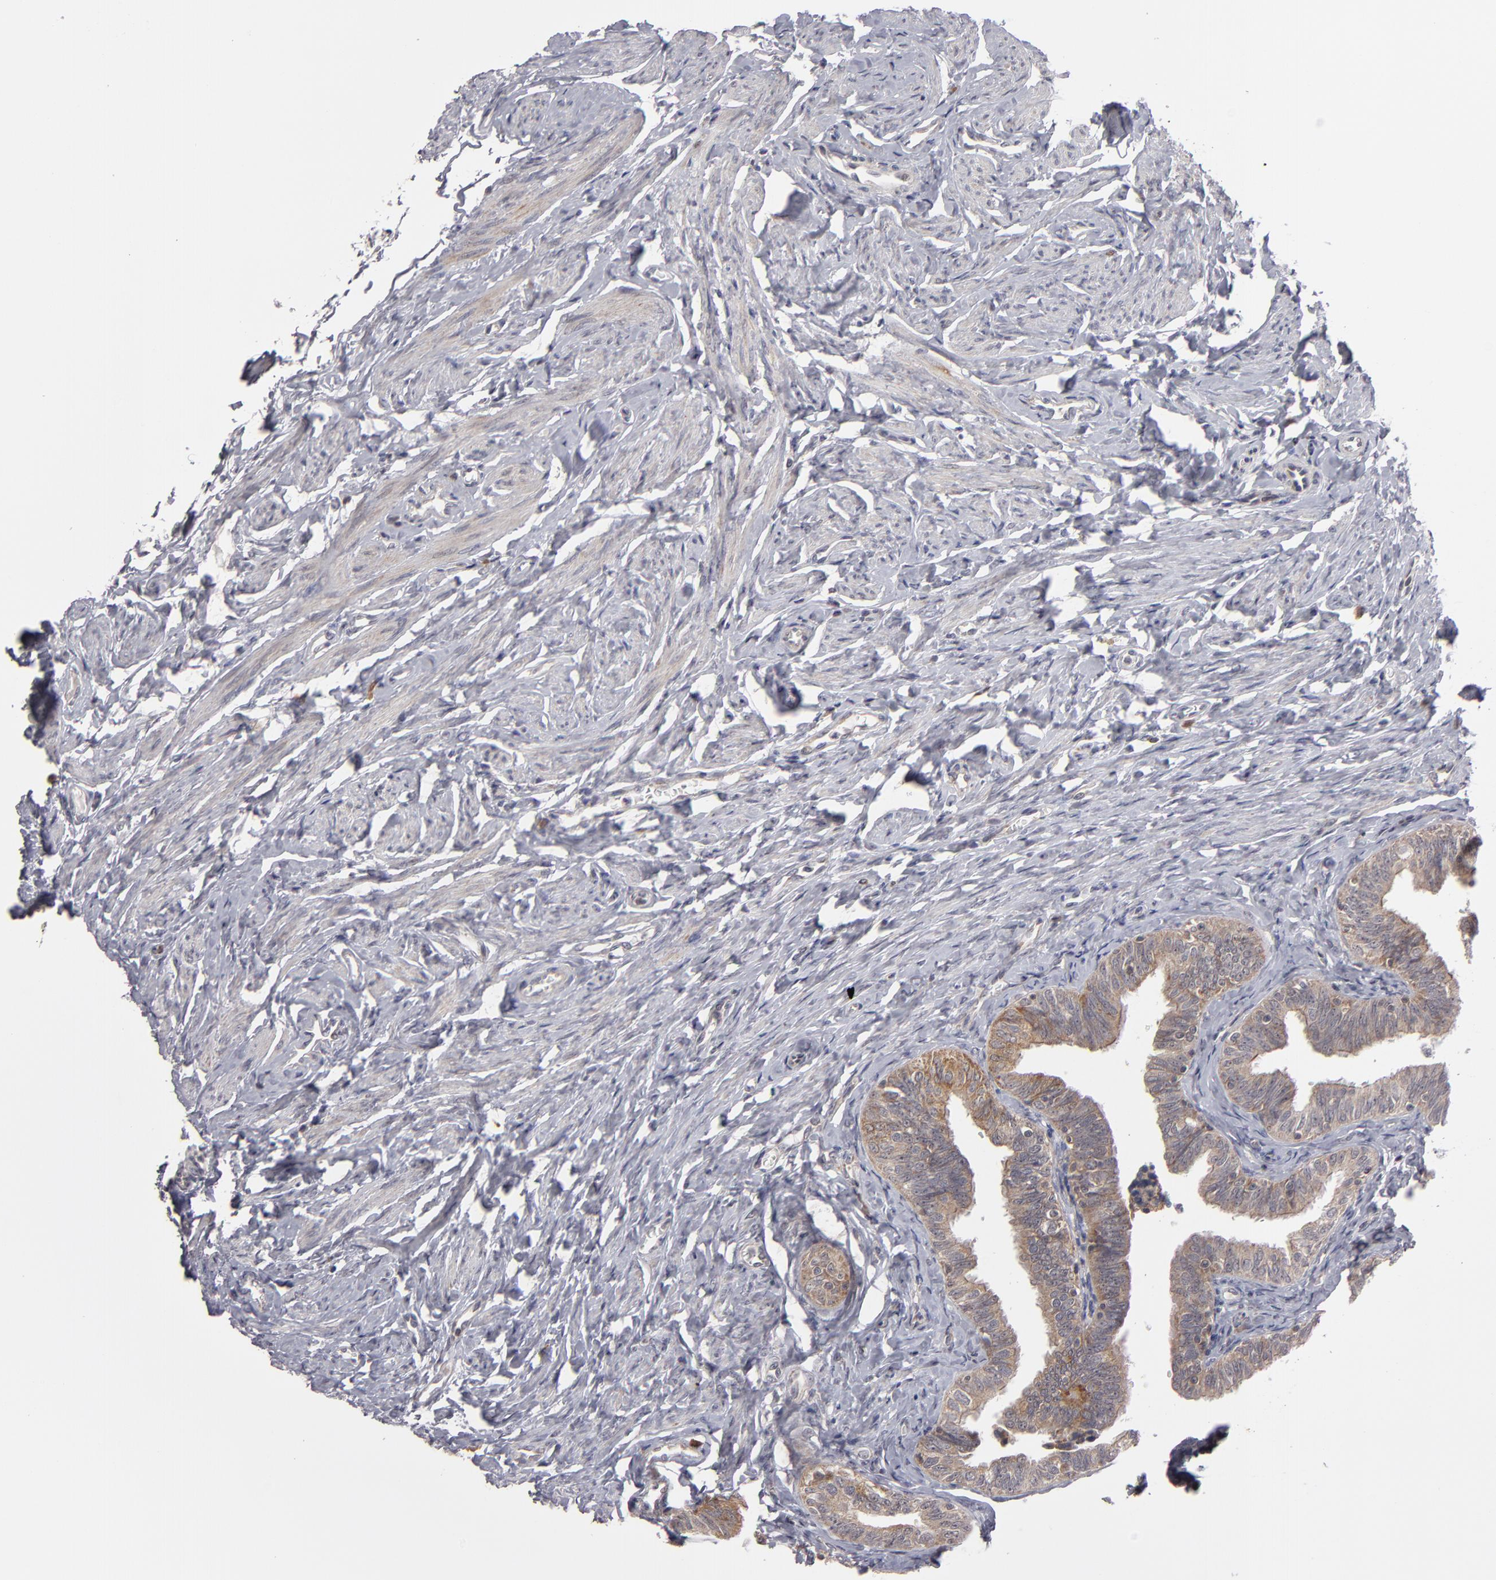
{"staining": {"intensity": "moderate", "quantity": ">75%", "location": "cytoplasmic/membranous"}, "tissue": "fallopian tube", "cell_type": "Glandular cells", "image_type": "normal", "snomed": [{"axis": "morphology", "description": "Normal tissue, NOS"}, {"axis": "topography", "description": "Fallopian tube"}, {"axis": "topography", "description": "Ovary"}], "caption": "Approximately >75% of glandular cells in benign human fallopian tube demonstrate moderate cytoplasmic/membranous protein positivity as visualized by brown immunohistochemical staining.", "gene": "GLCCI1", "patient": {"sex": "female", "age": 69}}